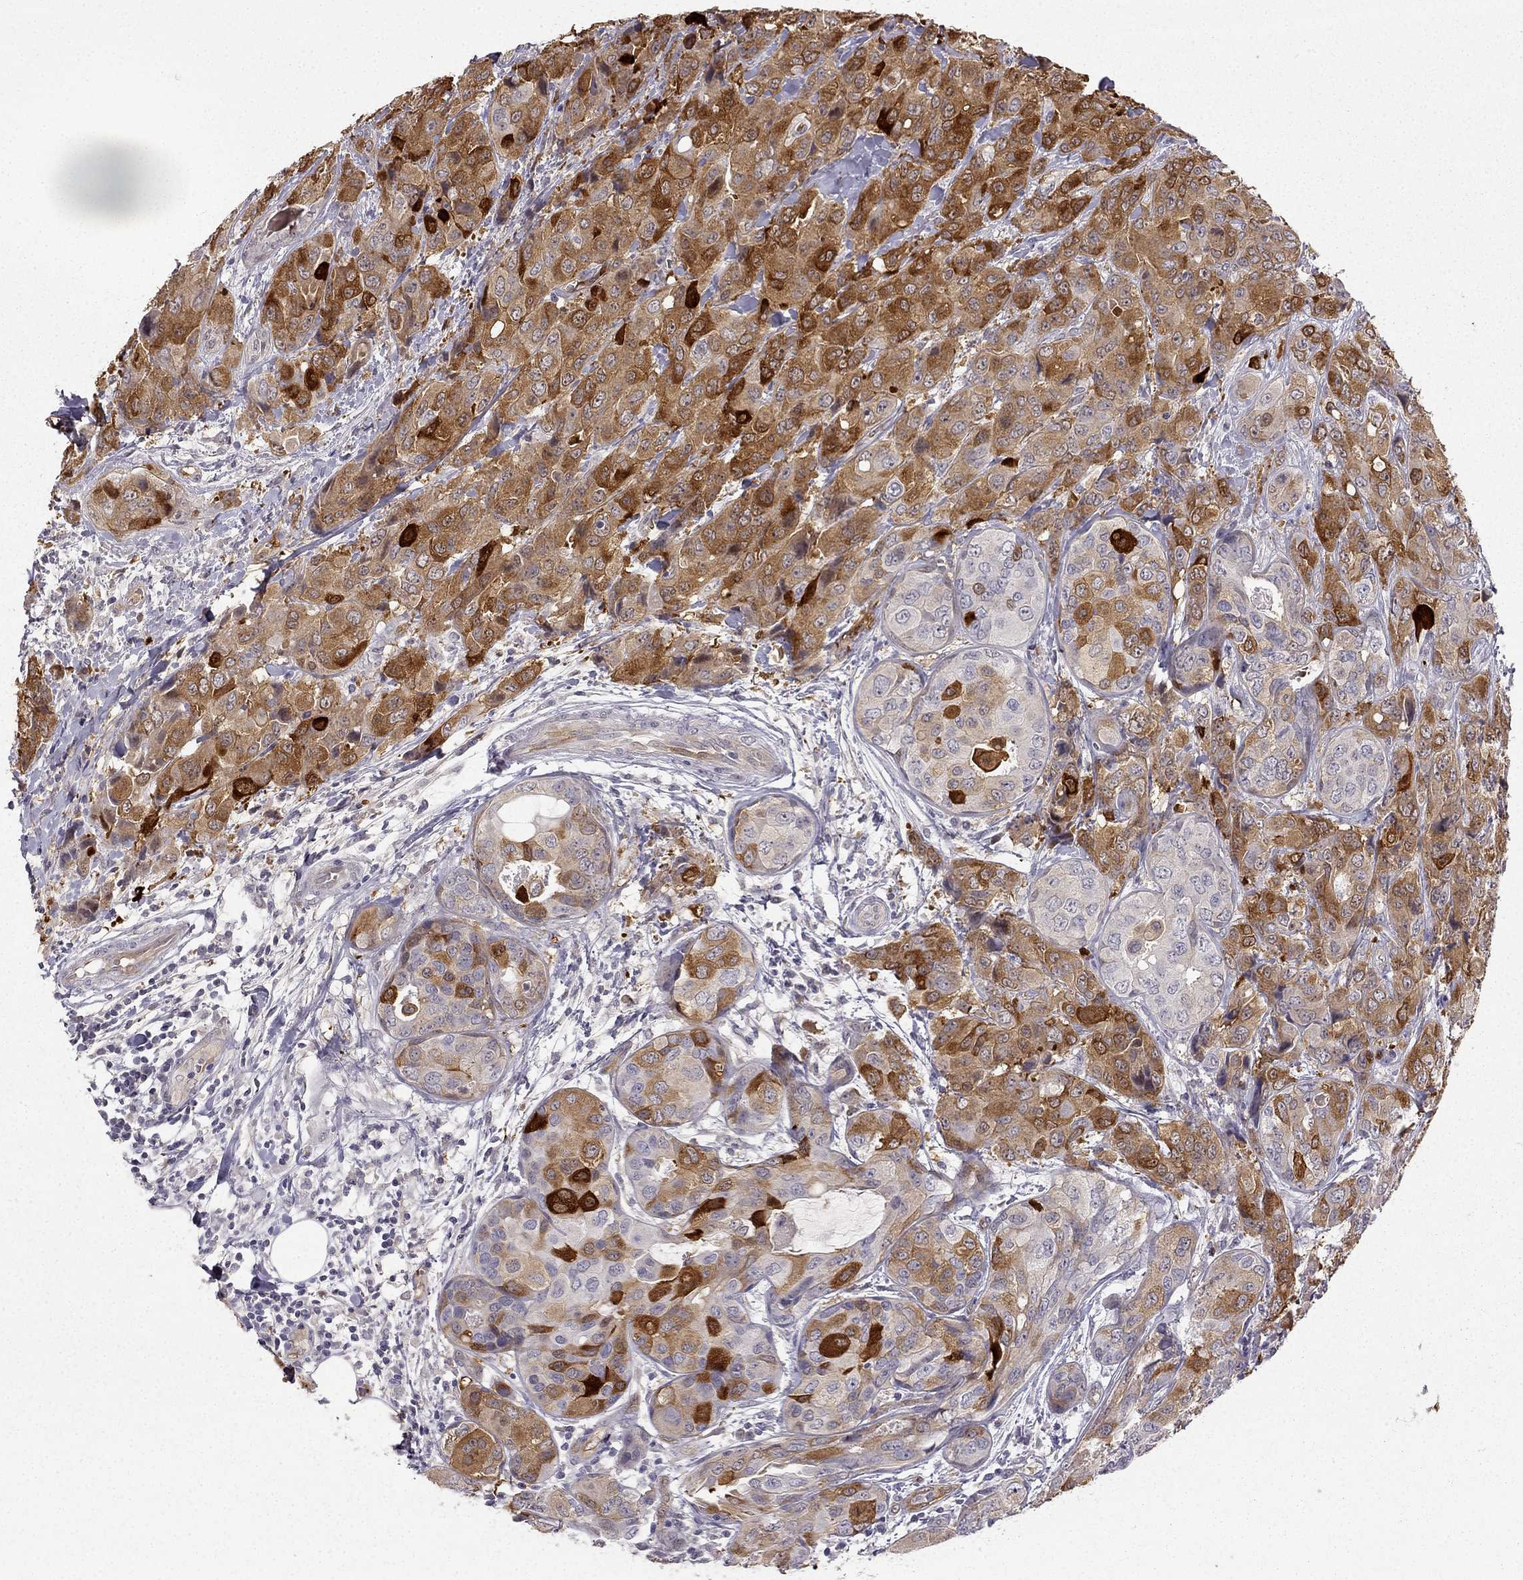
{"staining": {"intensity": "strong", "quantity": "<25%", "location": "cytoplasmic/membranous"}, "tissue": "breast cancer", "cell_type": "Tumor cells", "image_type": "cancer", "snomed": [{"axis": "morphology", "description": "Duct carcinoma"}, {"axis": "topography", "description": "Breast"}], "caption": "Breast intraductal carcinoma stained with a brown dye reveals strong cytoplasmic/membranous positive staining in about <25% of tumor cells.", "gene": "NQO1", "patient": {"sex": "female", "age": 43}}